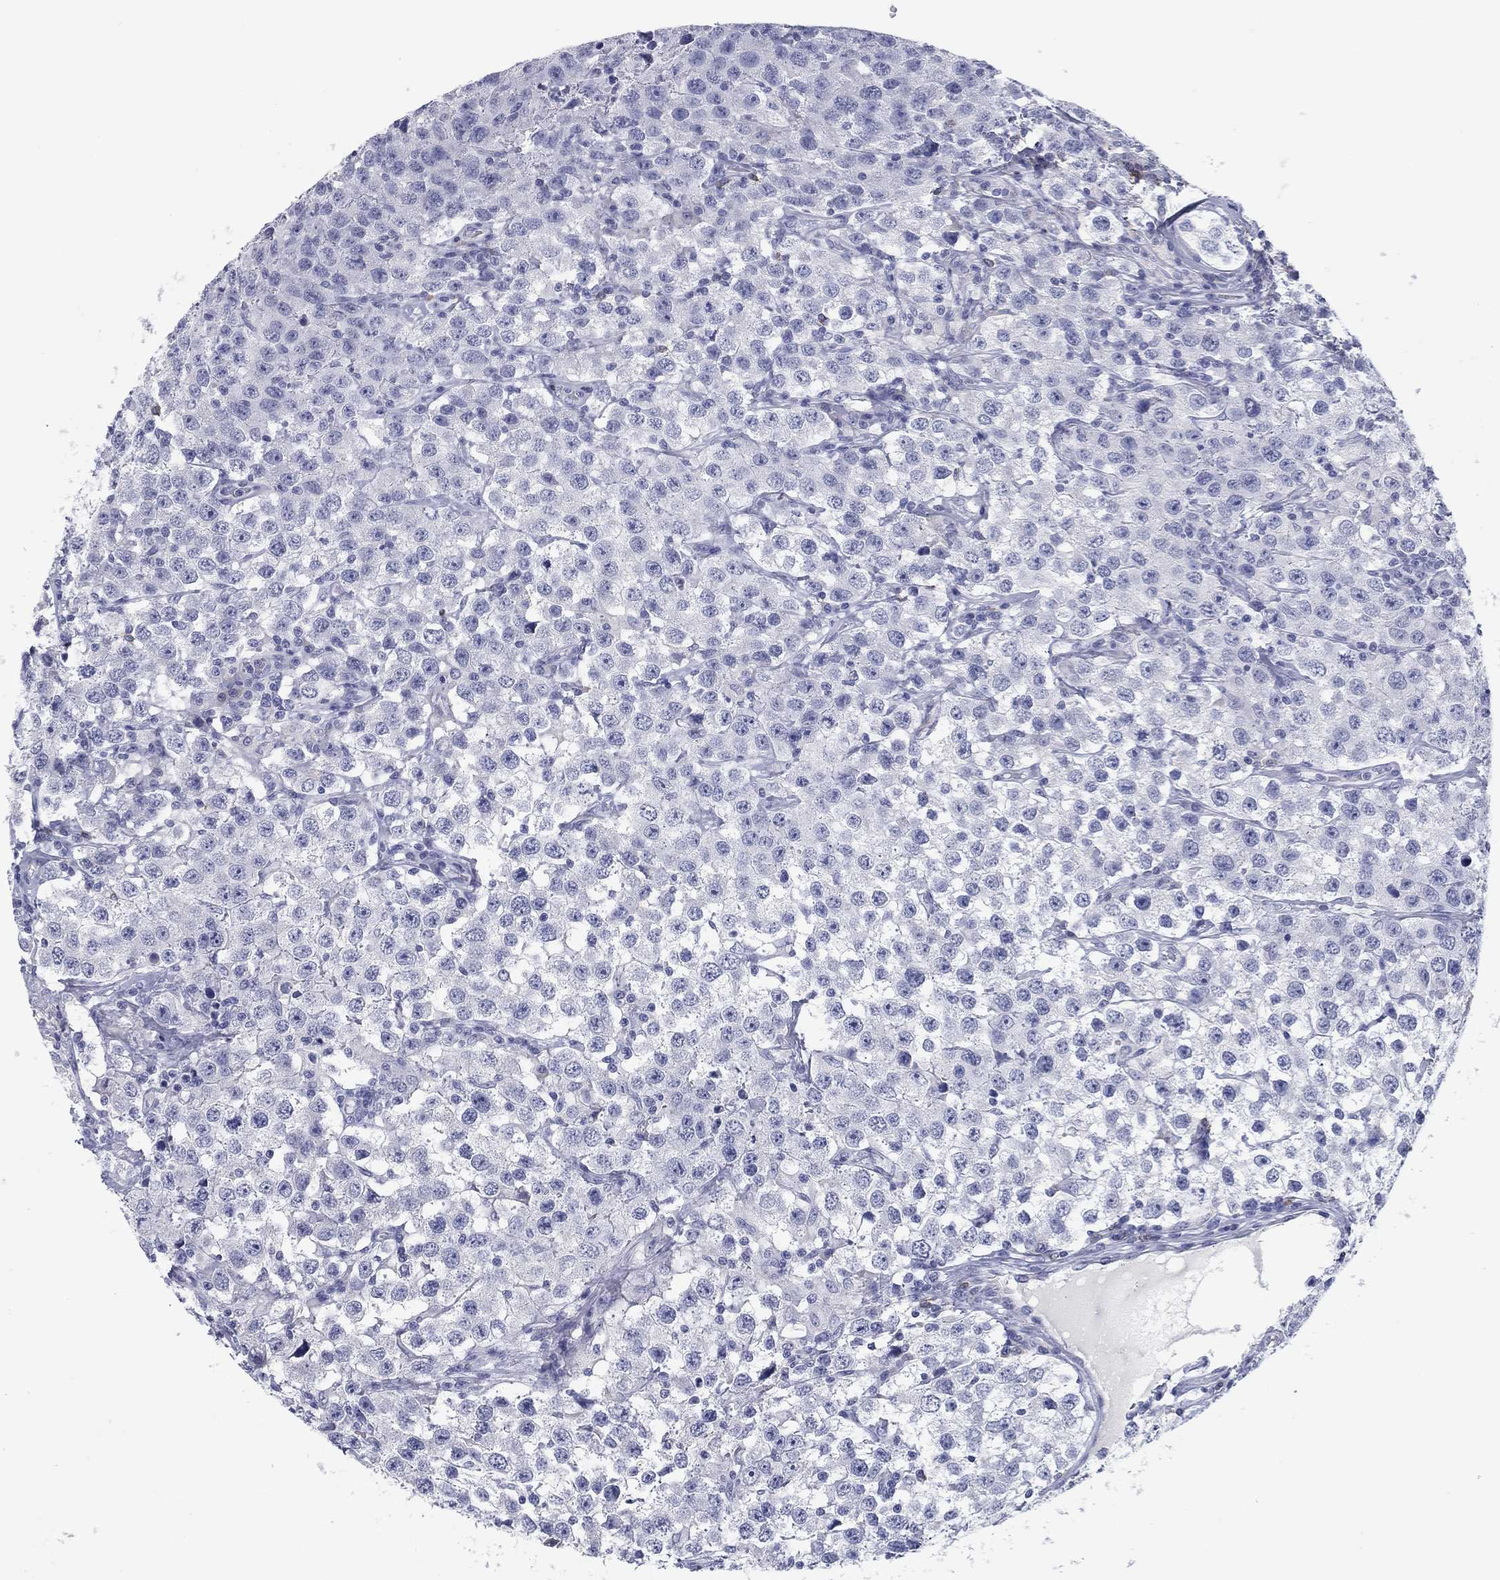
{"staining": {"intensity": "negative", "quantity": "none", "location": "none"}, "tissue": "testis cancer", "cell_type": "Tumor cells", "image_type": "cancer", "snomed": [{"axis": "morphology", "description": "Seminoma, NOS"}, {"axis": "topography", "description": "Testis"}], "caption": "The image exhibits no staining of tumor cells in seminoma (testis).", "gene": "CD79B", "patient": {"sex": "male", "age": 52}}